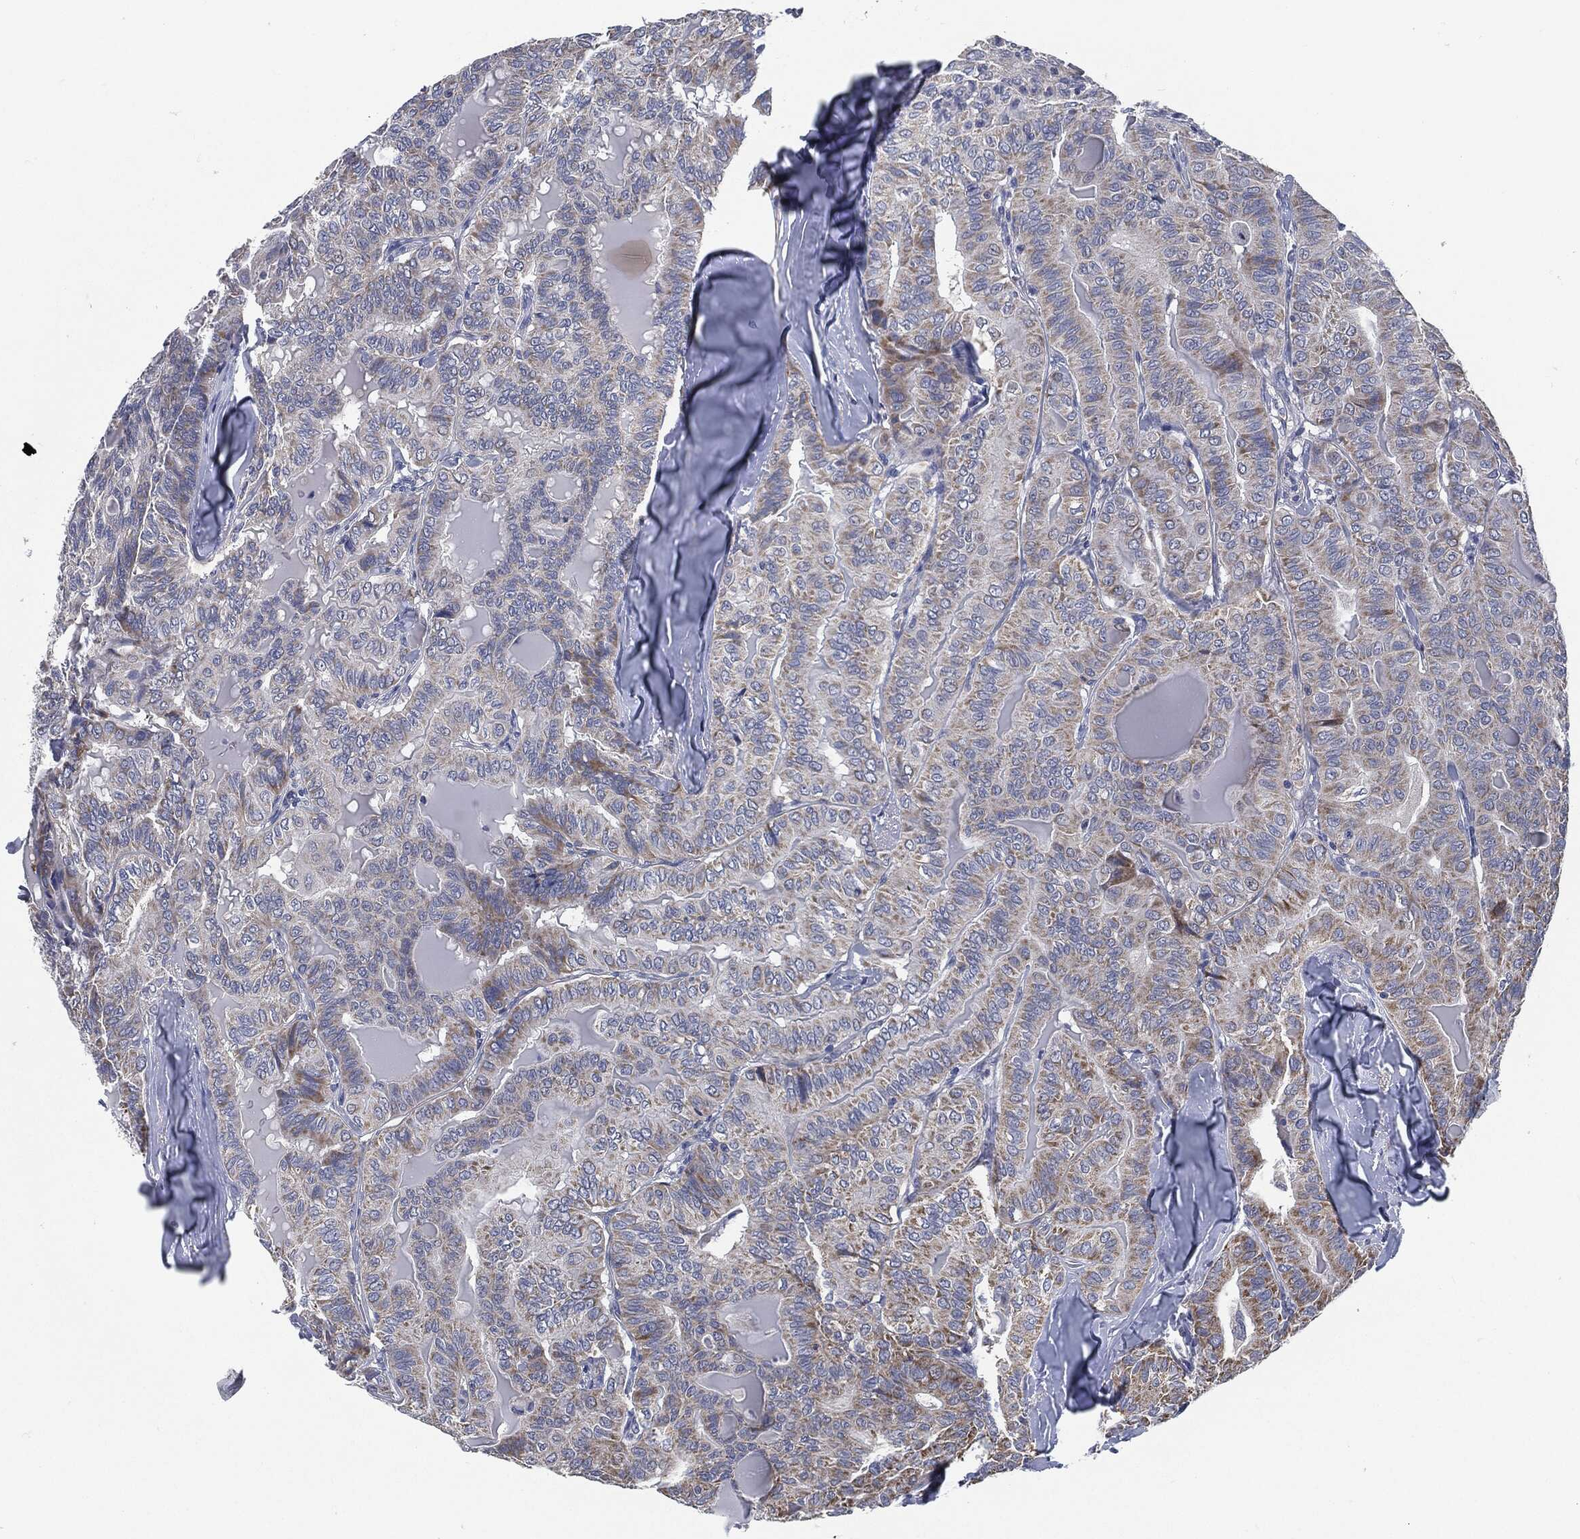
{"staining": {"intensity": "strong", "quantity": "<25%", "location": "cytoplasmic/membranous"}, "tissue": "thyroid cancer", "cell_type": "Tumor cells", "image_type": "cancer", "snomed": [{"axis": "morphology", "description": "Papillary adenocarcinoma, NOS"}, {"axis": "topography", "description": "Thyroid gland"}], "caption": "Papillary adenocarcinoma (thyroid) was stained to show a protein in brown. There is medium levels of strong cytoplasmic/membranous positivity in about <25% of tumor cells. (Stains: DAB in brown, nuclei in blue, Microscopy: brightfield microscopy at high magnification).", "gene": "SIGLEC9", "patient": {"sex": "female", "age": 68}}